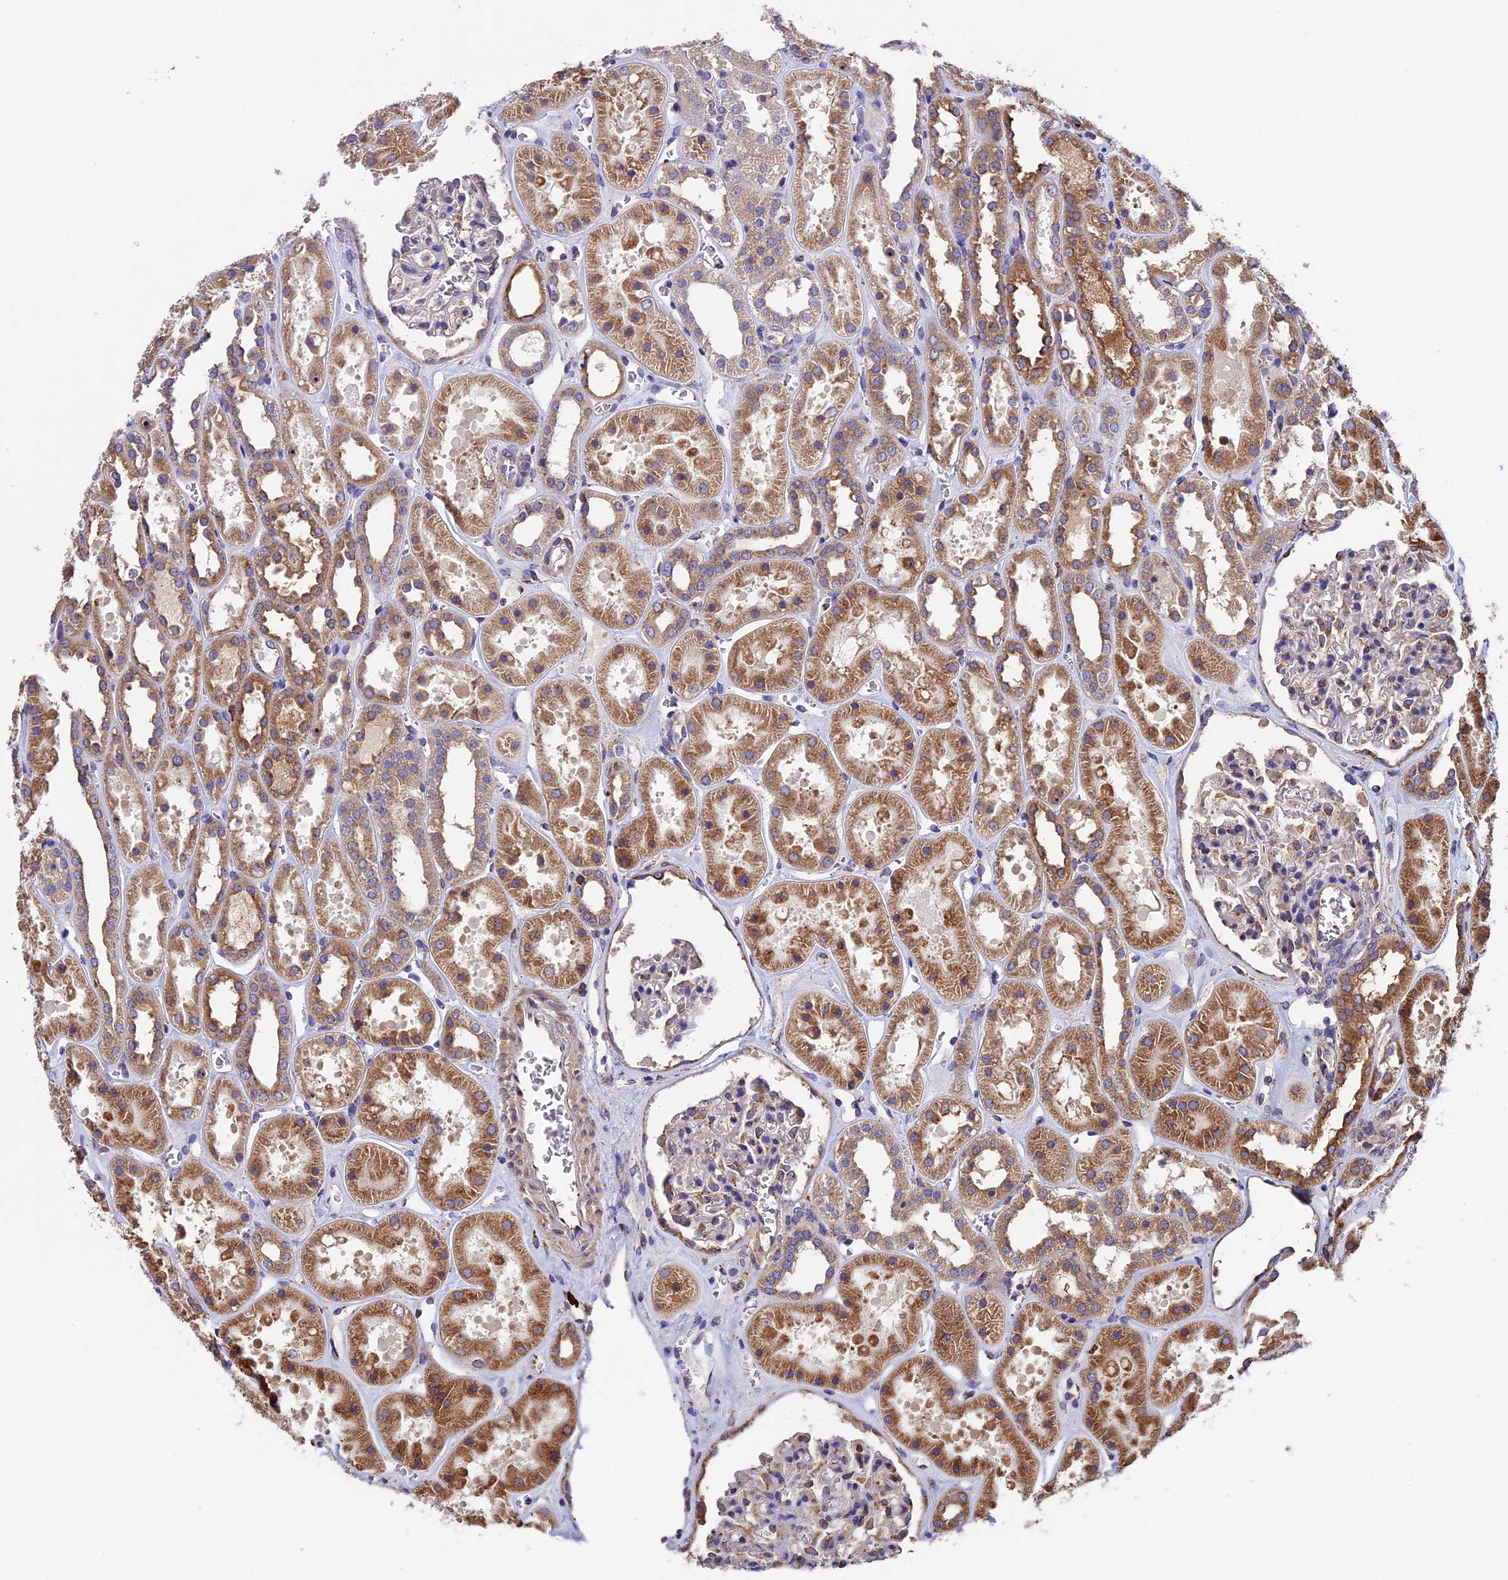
{"staining": {"intensity": "moderate", "quantity": "<25%", "location": "cytoplasmic/membranous"}, "tissue": "kidney", "cell_type": "Cells in glomeruli", "image_type": "normal", "snomed": [{"axis": "morphology", "description": "Normal tissue, NOS"}, {"axis": "topography", "description": "Kidney"}], "caption": "IHC (DAB (3,3'-diaminobenzidine)) staining of benign kidney demonstrates moderate cytoplasmic/membranous protein positivity in about <25% of cells in glomeruli.", "gene": "BTBD3", "patient": {"sex": "female", "age": 41}}